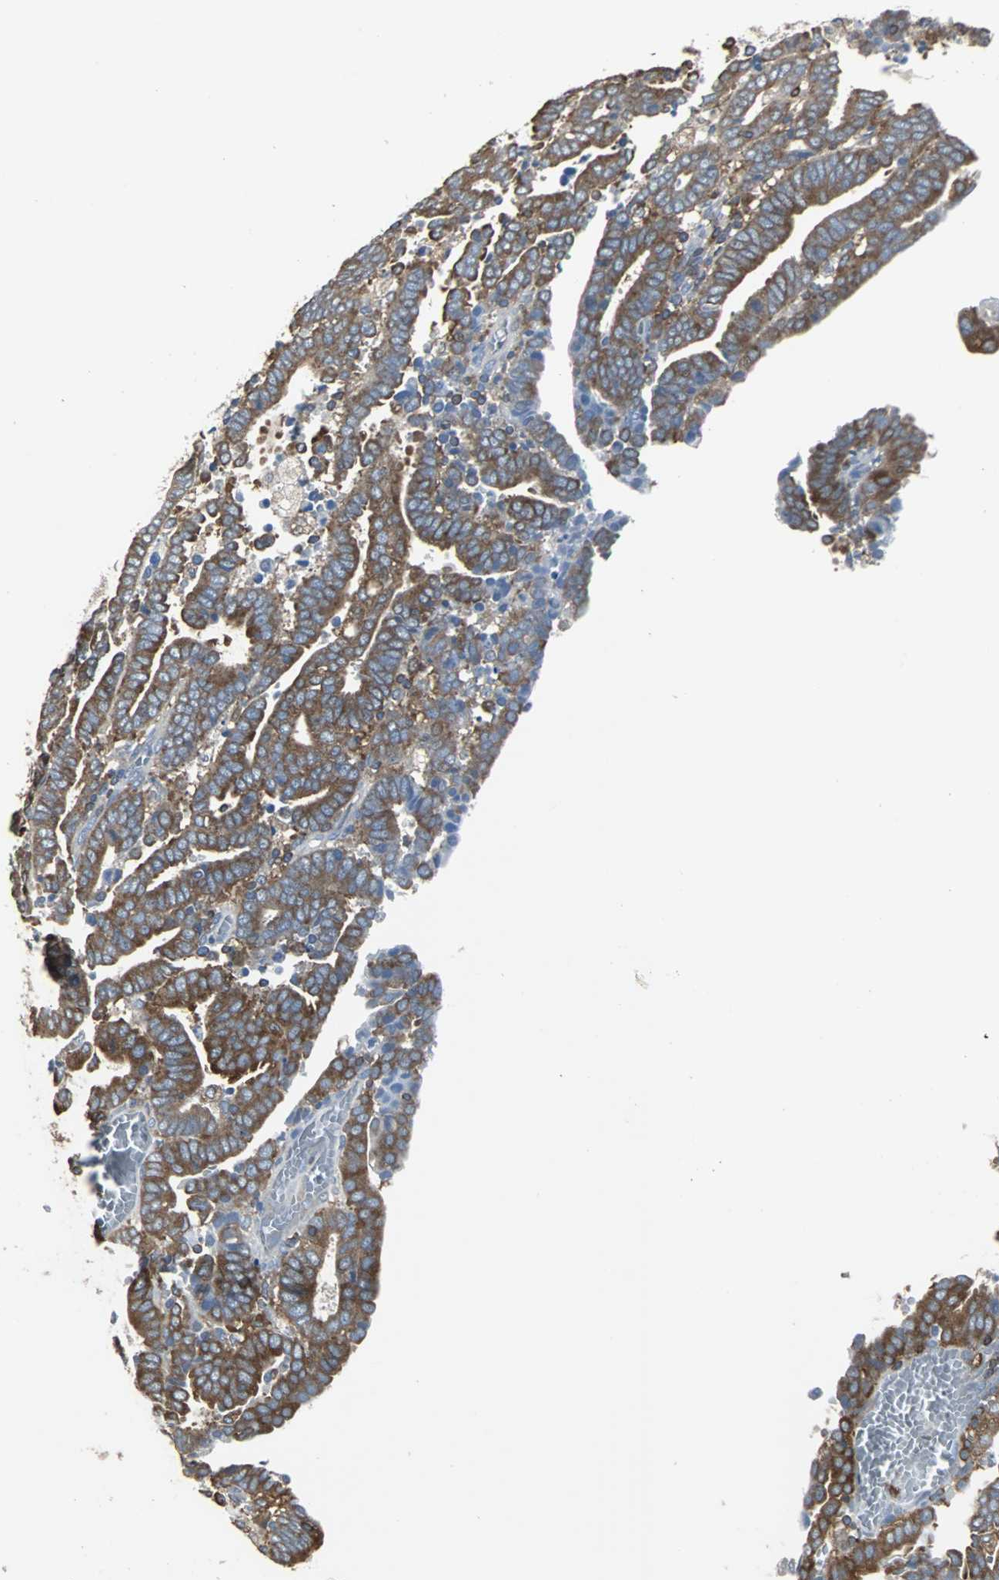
{"staining": {"intensity": "strong", "quantity": ">75%", "location": "cytoplasmic/membranous"}, "tissue": "endometrial cancer", "cell_type": "Tumor cells", "image_type": "cancer", "snomed": [{"axis": "morphology", "description": "Adenocarcinoma, NOS"}, {"axis": "topography", "description": "Uterus"}], "caption": "Immunohistochemical staining of endometrial cancer reveals high levels of strong cytoplasmic/membranous protein expression in about >75% of tumor cells.", "gene": "LRRFIP1", "patient": {"sex": "female", "age": 83}}